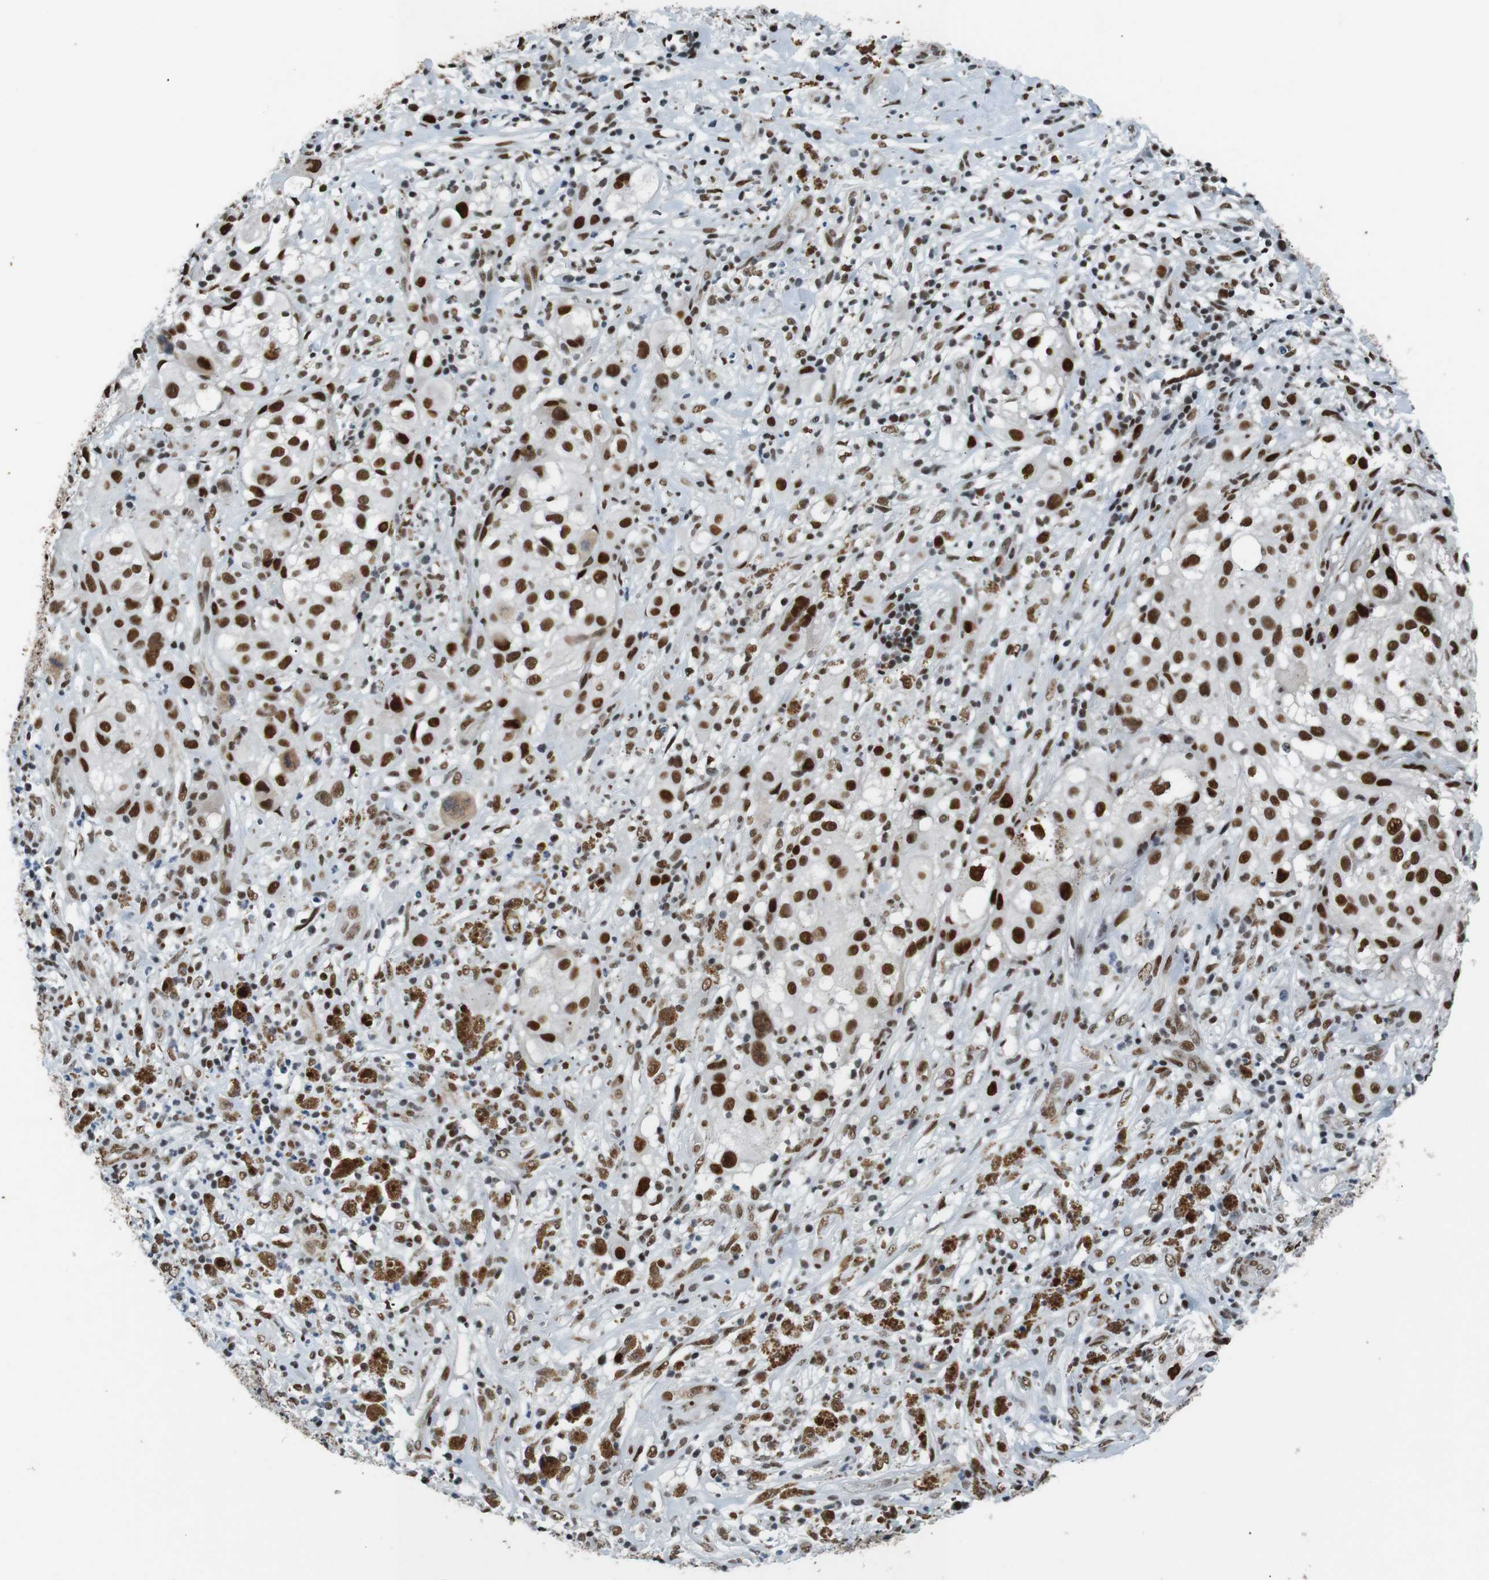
{"staining": {"intensity": "strong", "quantity": ">75%", "location": "nuclear"}, "tissue": "melanoma", "cell_type": "Tumor cells", "image_type": "cancer", "snomed": [{"axis": "morphology", "description": "Necrosis, NOS"}, {"axis": "morphology", "description": "Malignant melanoma, NOS"}, {"axis": "topography", "description": "Skin"}], "caption": "The photomicrograph demonstrates staining of melanoma, revealing strong nuclear protein expression (brown color) within tumor cells.", "gene": "HEXIM1", "patient": {"sex": "female", "age": 87}}